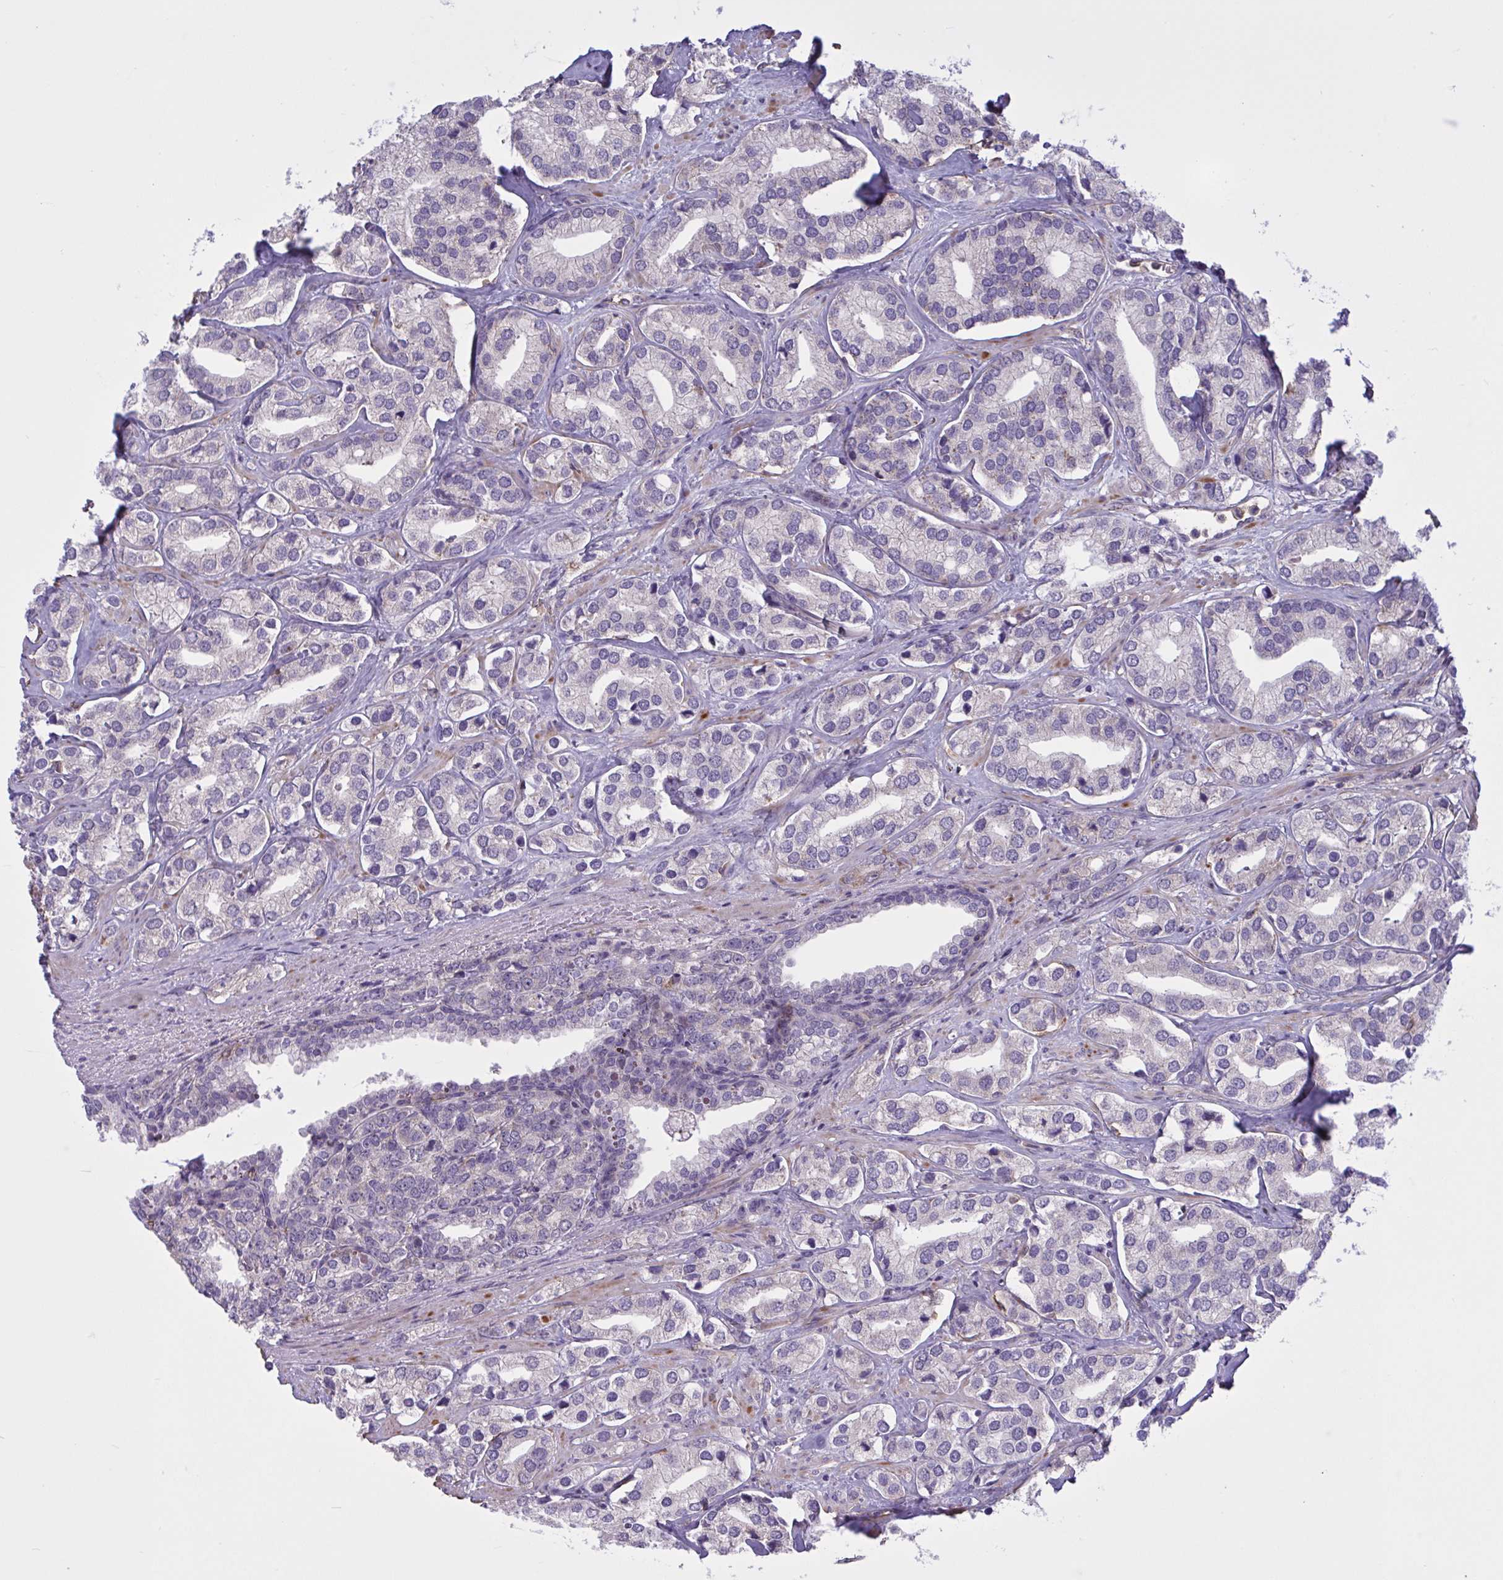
{"staining": {"intensity": "weak", "quantity": "<25%", "location": "cytoplasmic/membranous"}, "tissue": "prostate cancer", "cell_type": "Tumor cells", "image_type": "cancer", "snomed": [{"axis": "morphology", "description": "Adenocarcinoma, High grade"}, {"axis": "topography", "description": "Prostate"}], "caption": "Tumor cells show no significant protein positivity in prostate cancer (adenocarcinoma (high-grade)). Nuclei are stained in blue.", "gene": "CD101", "patient": {"sex": "male", "age": 58}}